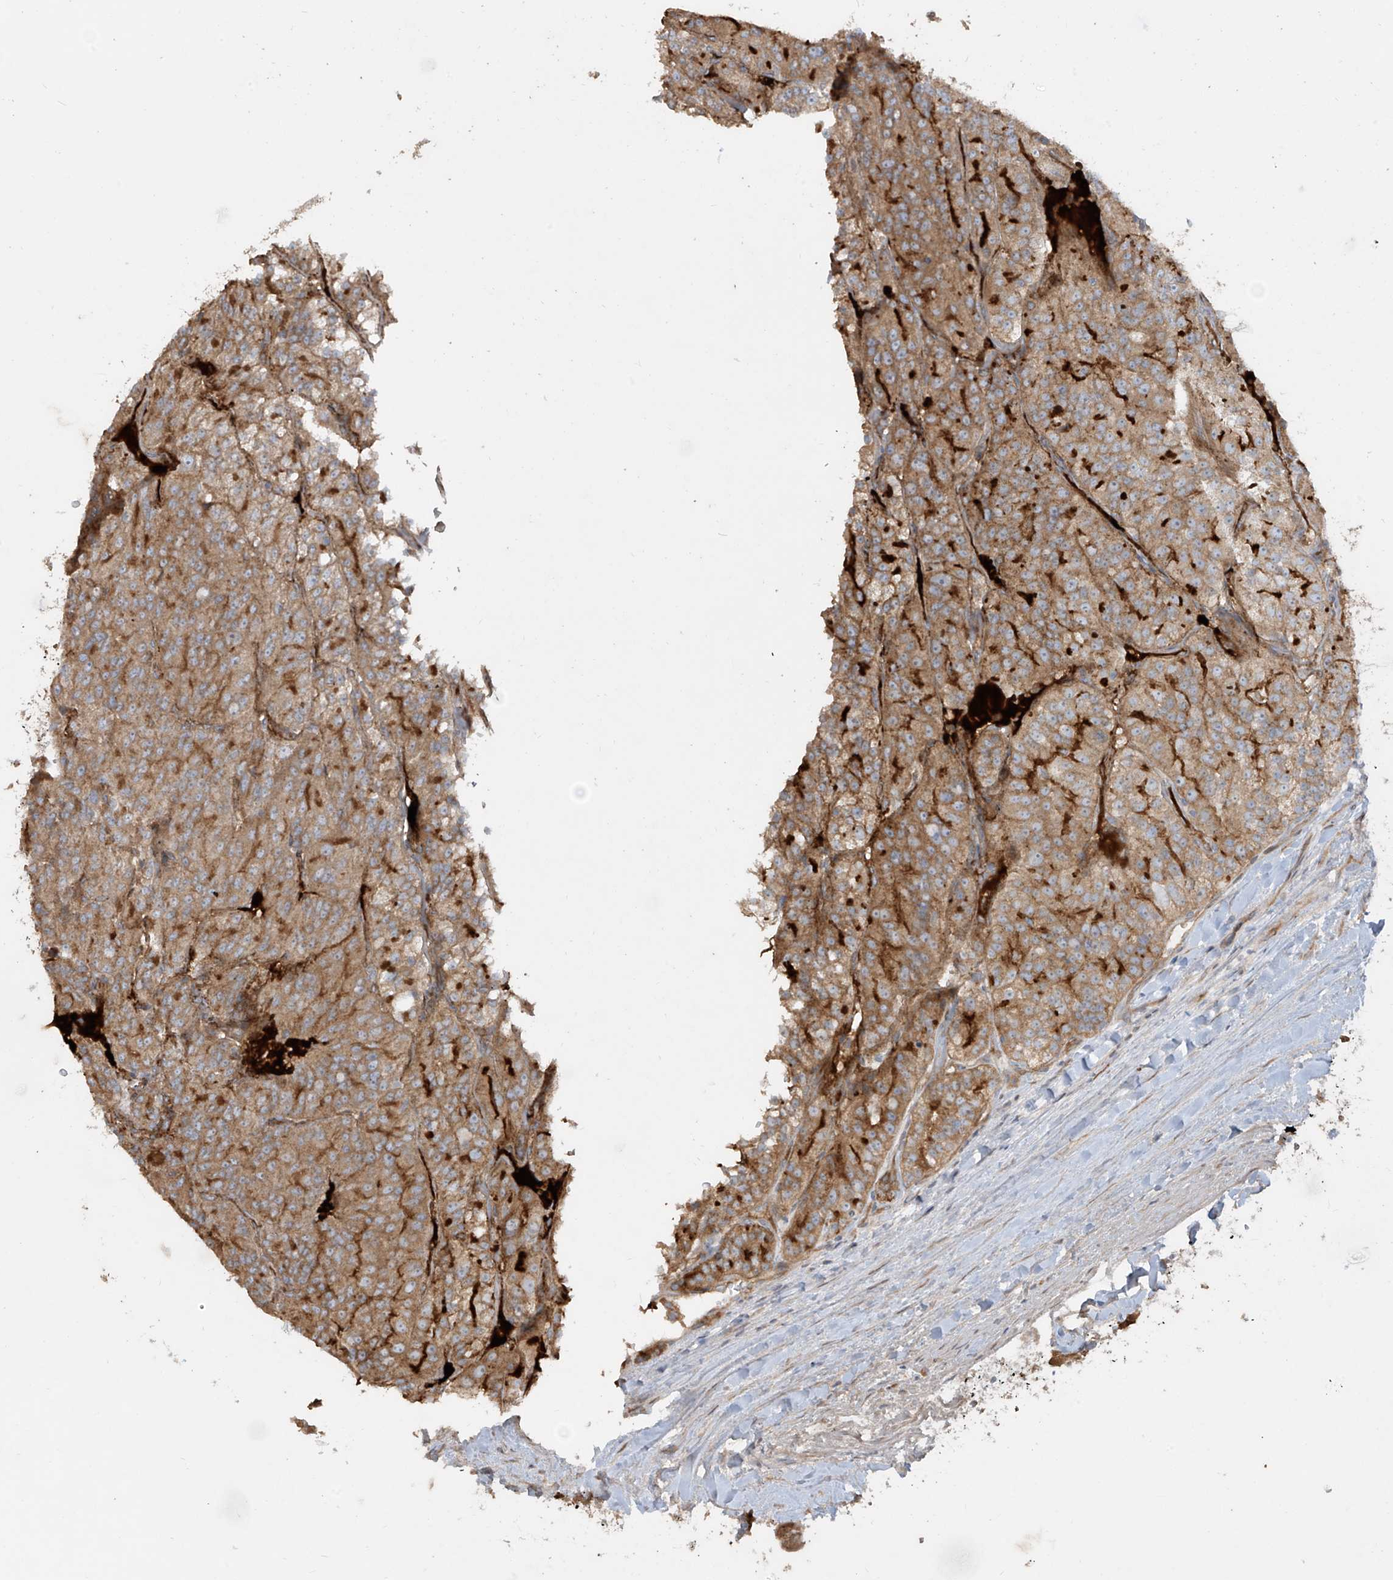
{"staining": {"intensity": "moderate", "quantity": ">75%", "location": "cytoplasmic/membranous"}, "tissue": "renal cancer", "cell_type": "Tumor cells", "image_type": "cancer", "snomed": [{"axis": "morphology", "description": "Adenocarcinoma, NOS"}, {"axis": "topography", "description": "Kidney"}], "caption": "A brown stain shows moderate cytoplasmic/membranous staining of a protein in renal cancer (adenocarcinoma) tumor cells. (Stains: DAB in brown, nuclei in blue, Microscopy: brightfield microscopy at high magnification).", "gene": "ABTB1", "patient": {"sex": "female", "age": 63}}